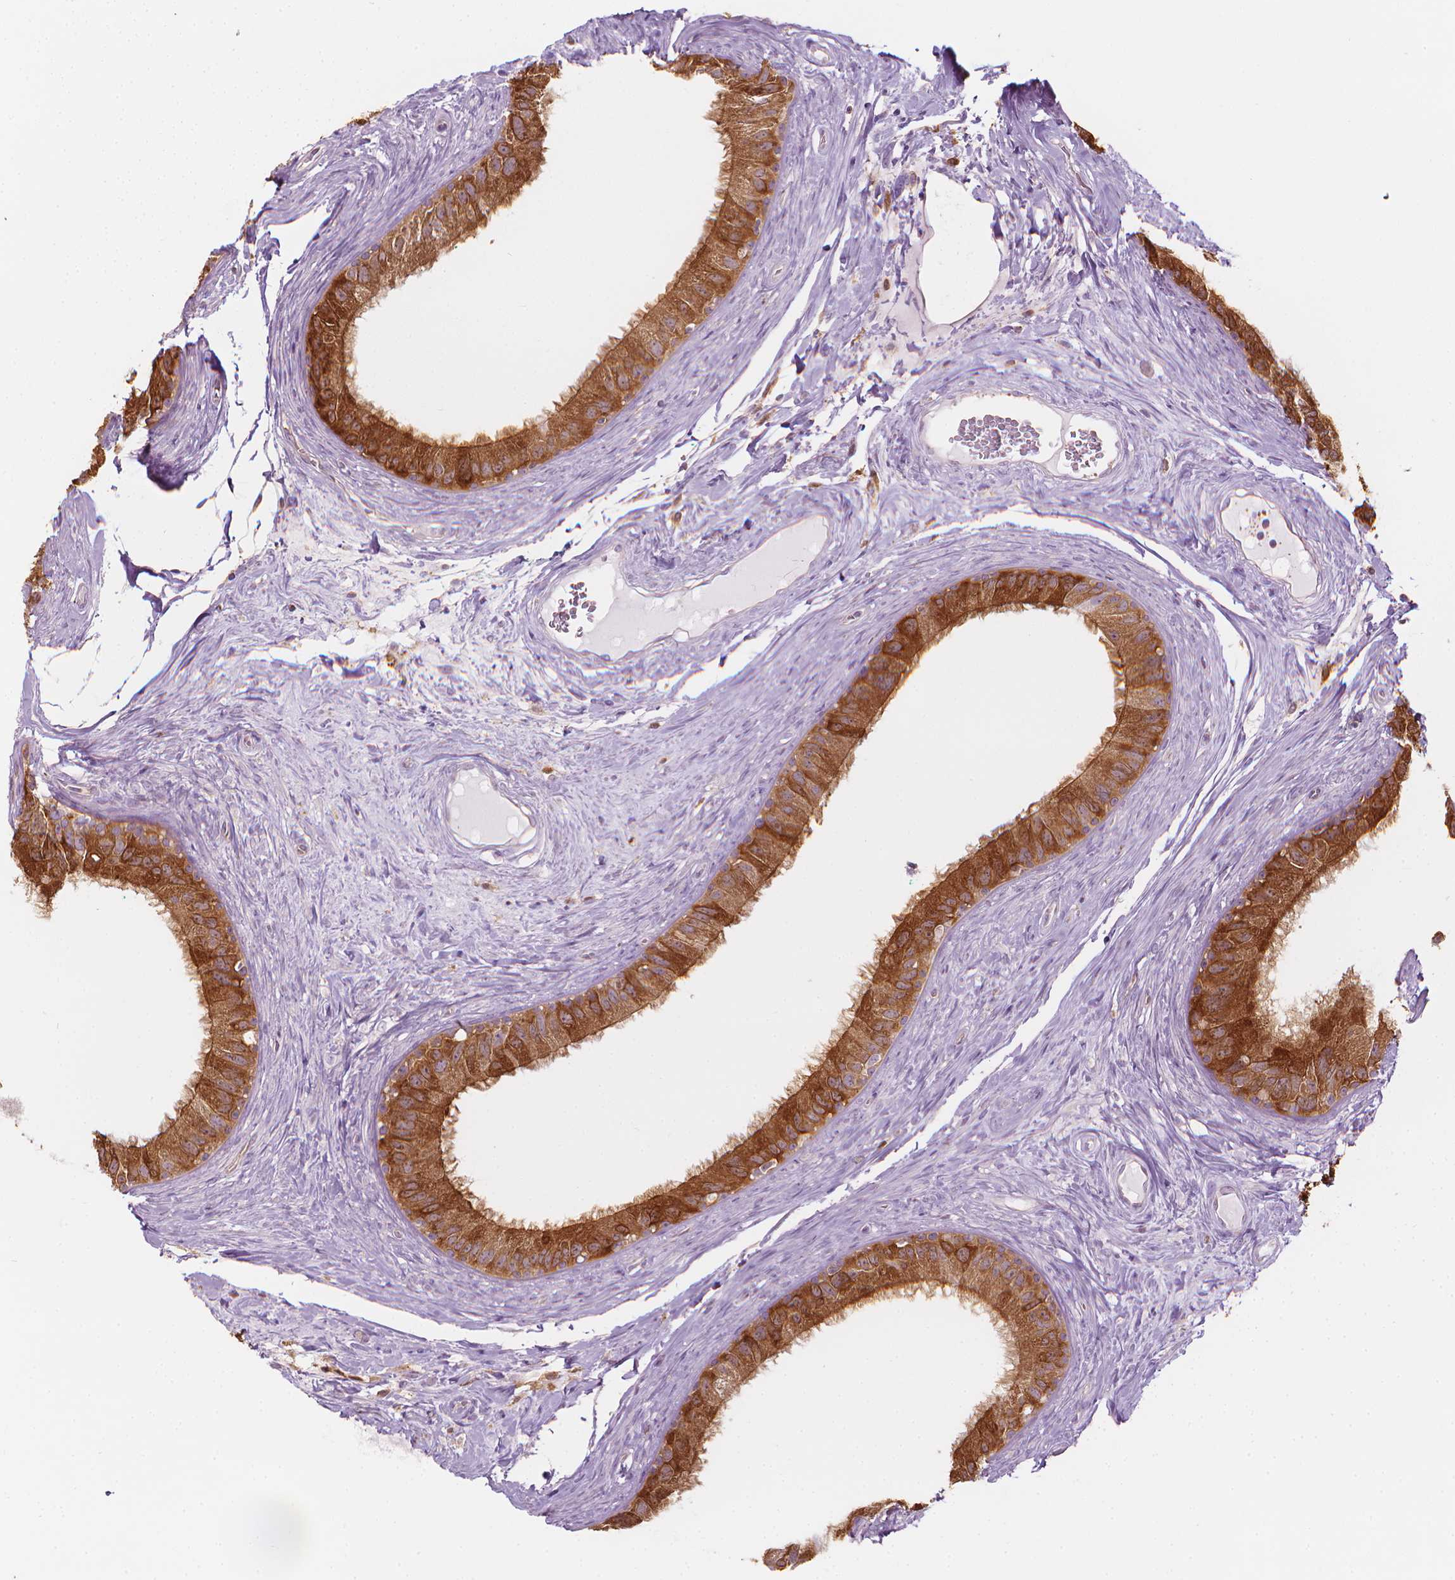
{"staining": {"intensity": "strong", "quantity": ">75%", "location": "cytoplasmic/membranous"}, "tissue": "epididymis", "cell_type": "Glandular cells", "image_type": "normal", "snomed": [{"axis": "morphology", "description": "Normal tissue, NOS"}, {"axis": "topography", "description": "Epididymis"}], "caption": "Glandular cells show strong cytoplasmic/membranous staining in approximately >75% of cells in benign epididymis. The protein is stained brown, and the nuclei are stained in blue (DAB (3,3'-diaminobenzidine) IHC with brightfield microscopy, high magnification).", "gene": "SHMT1", "patient": {"sex": "male", "age": 59}}